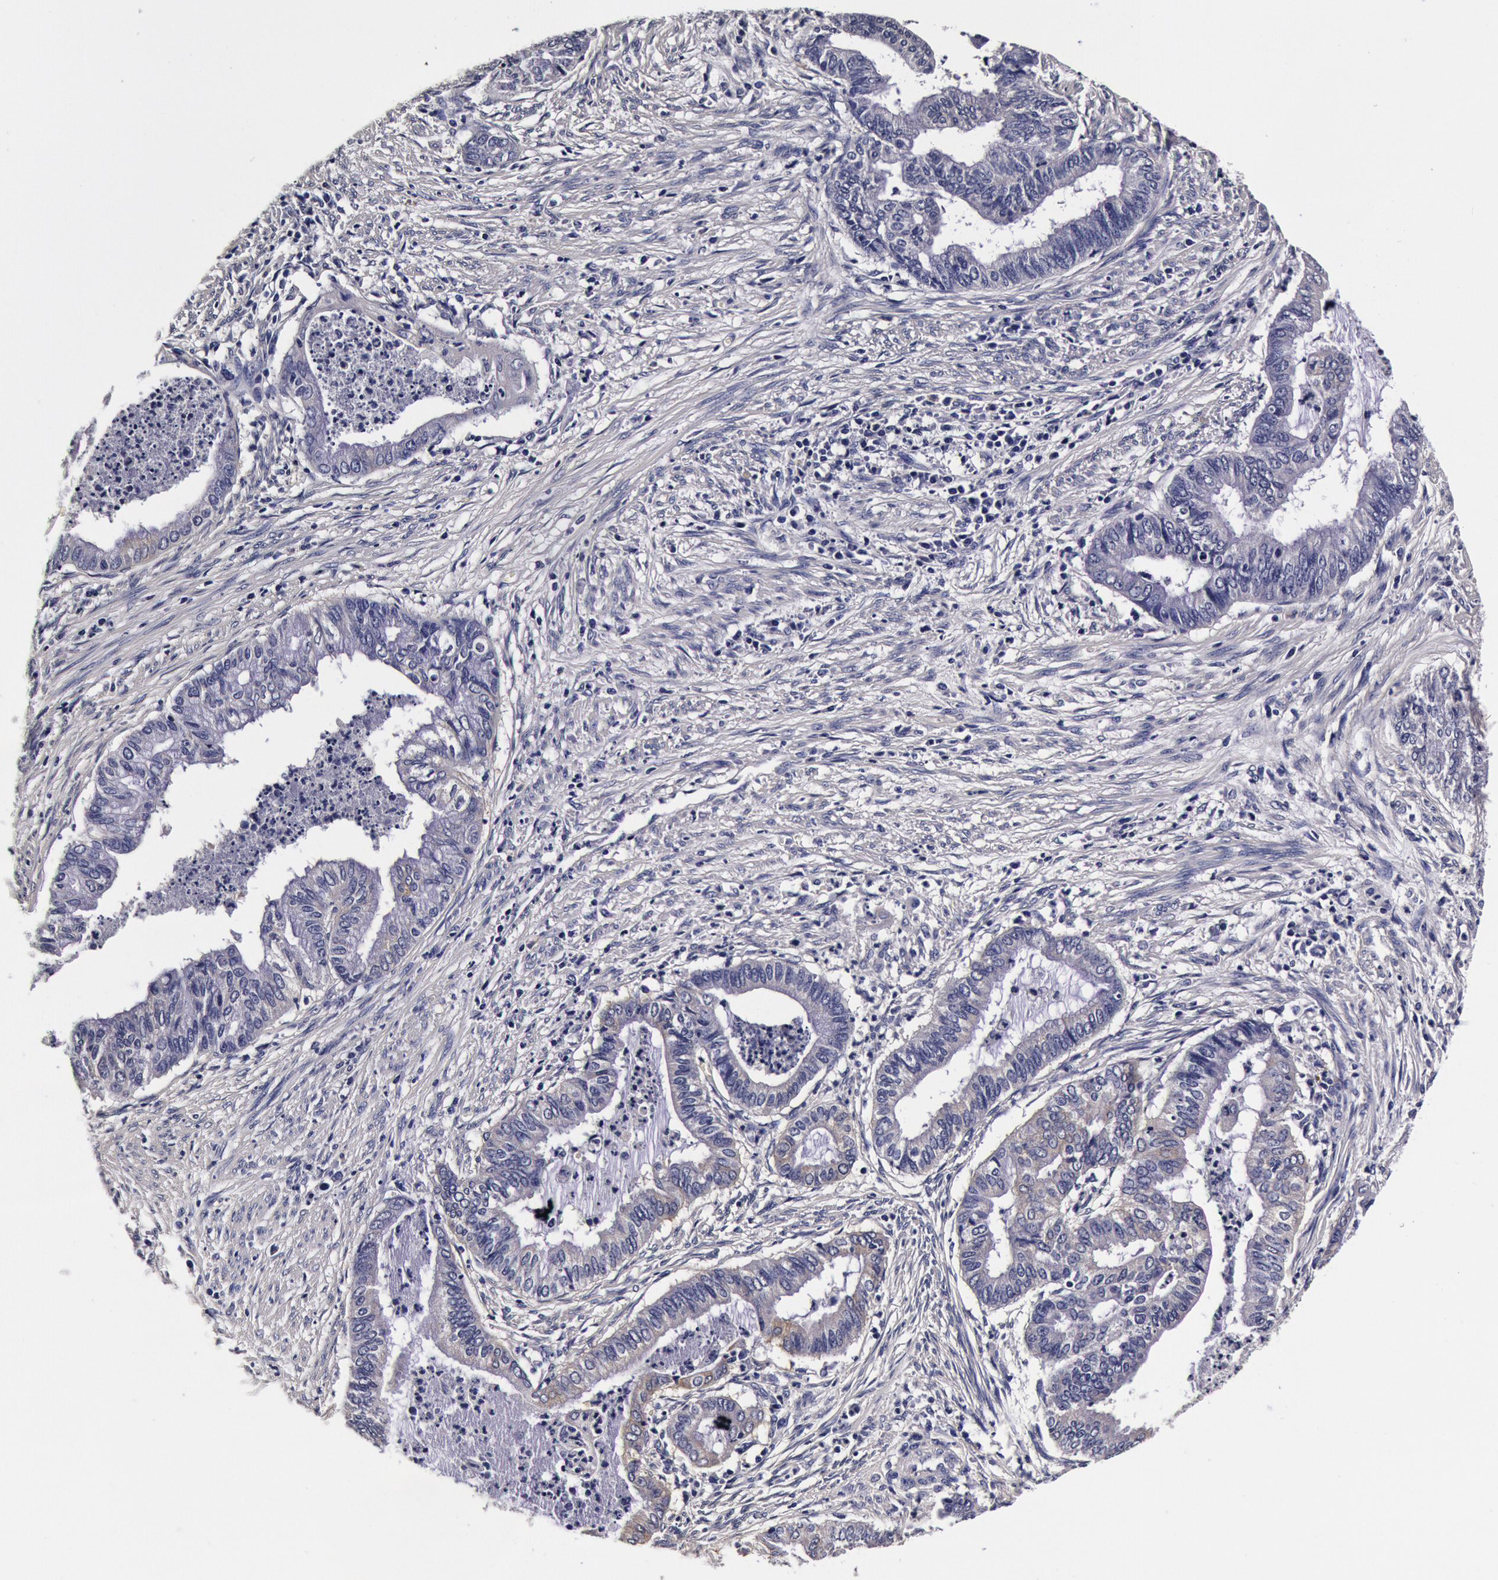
{"staining": {"intensity": "negative", "quantity": "none", "location": "none"}, "tissue": "endometrial cancer", "cell_type": "Tumor cells", "image_type": "cancer", "snomed": [{"axis": "morphology", "description": "Necrosis, NOS"}, {"axis": "morphology", "description": "Adenocarcinoma, NOS"}, {"axis": "topography", "description": "Endometrium"}], "caption": "DAB (3,3'-diaminobenzidine) immunohistochemical staining of human endometrial adenocarcinoma shows no significant expression in tumor cells.", "gene": "CCDC22", "patient": {"sex": "female", "age": 79}}